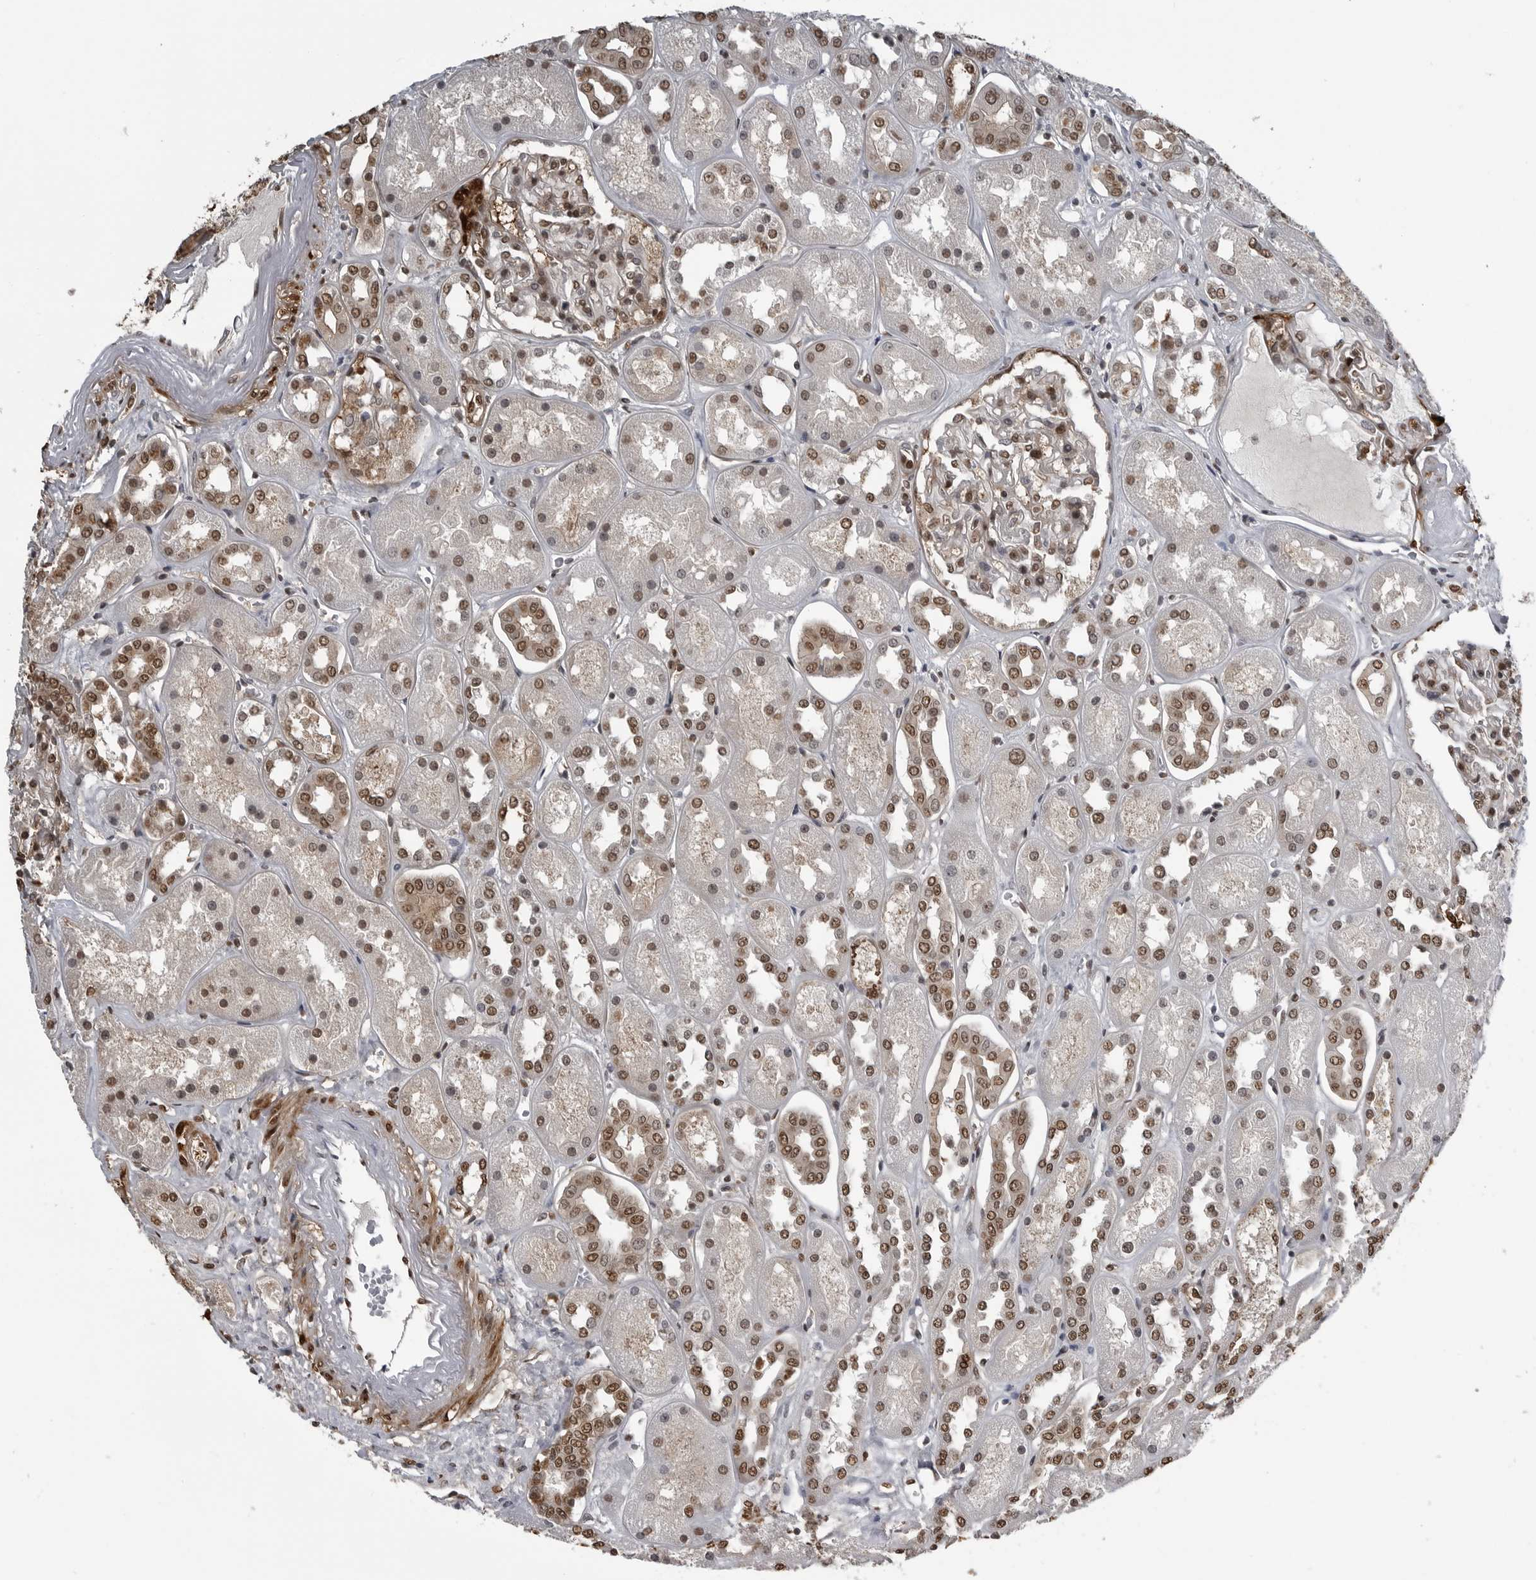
{"staining": {"intensity": "moderate", "quantity": ">75%", "location": "nuclear"}, "tissue": "kidney", "cell_type": "Cells in glomeruli", "image_type": "normal", "snomed": [{"axis": "morphology", "description": "Normal tissue, NOS"}, {"axis": "topography", "description": "Kidney"}], "caption": "An immunohistochemistry image of normal tissue is shown. Protein staining in brown highlights moderate nuclear positivity in kidney within cells in glomeruli. The protein is stained brown, and the nuclei are stained in blue (DAB IHC with brightfield microscopy, high magnification).", "gene": "SMAD2", "patient": {"sex": "male", "age": 70}}